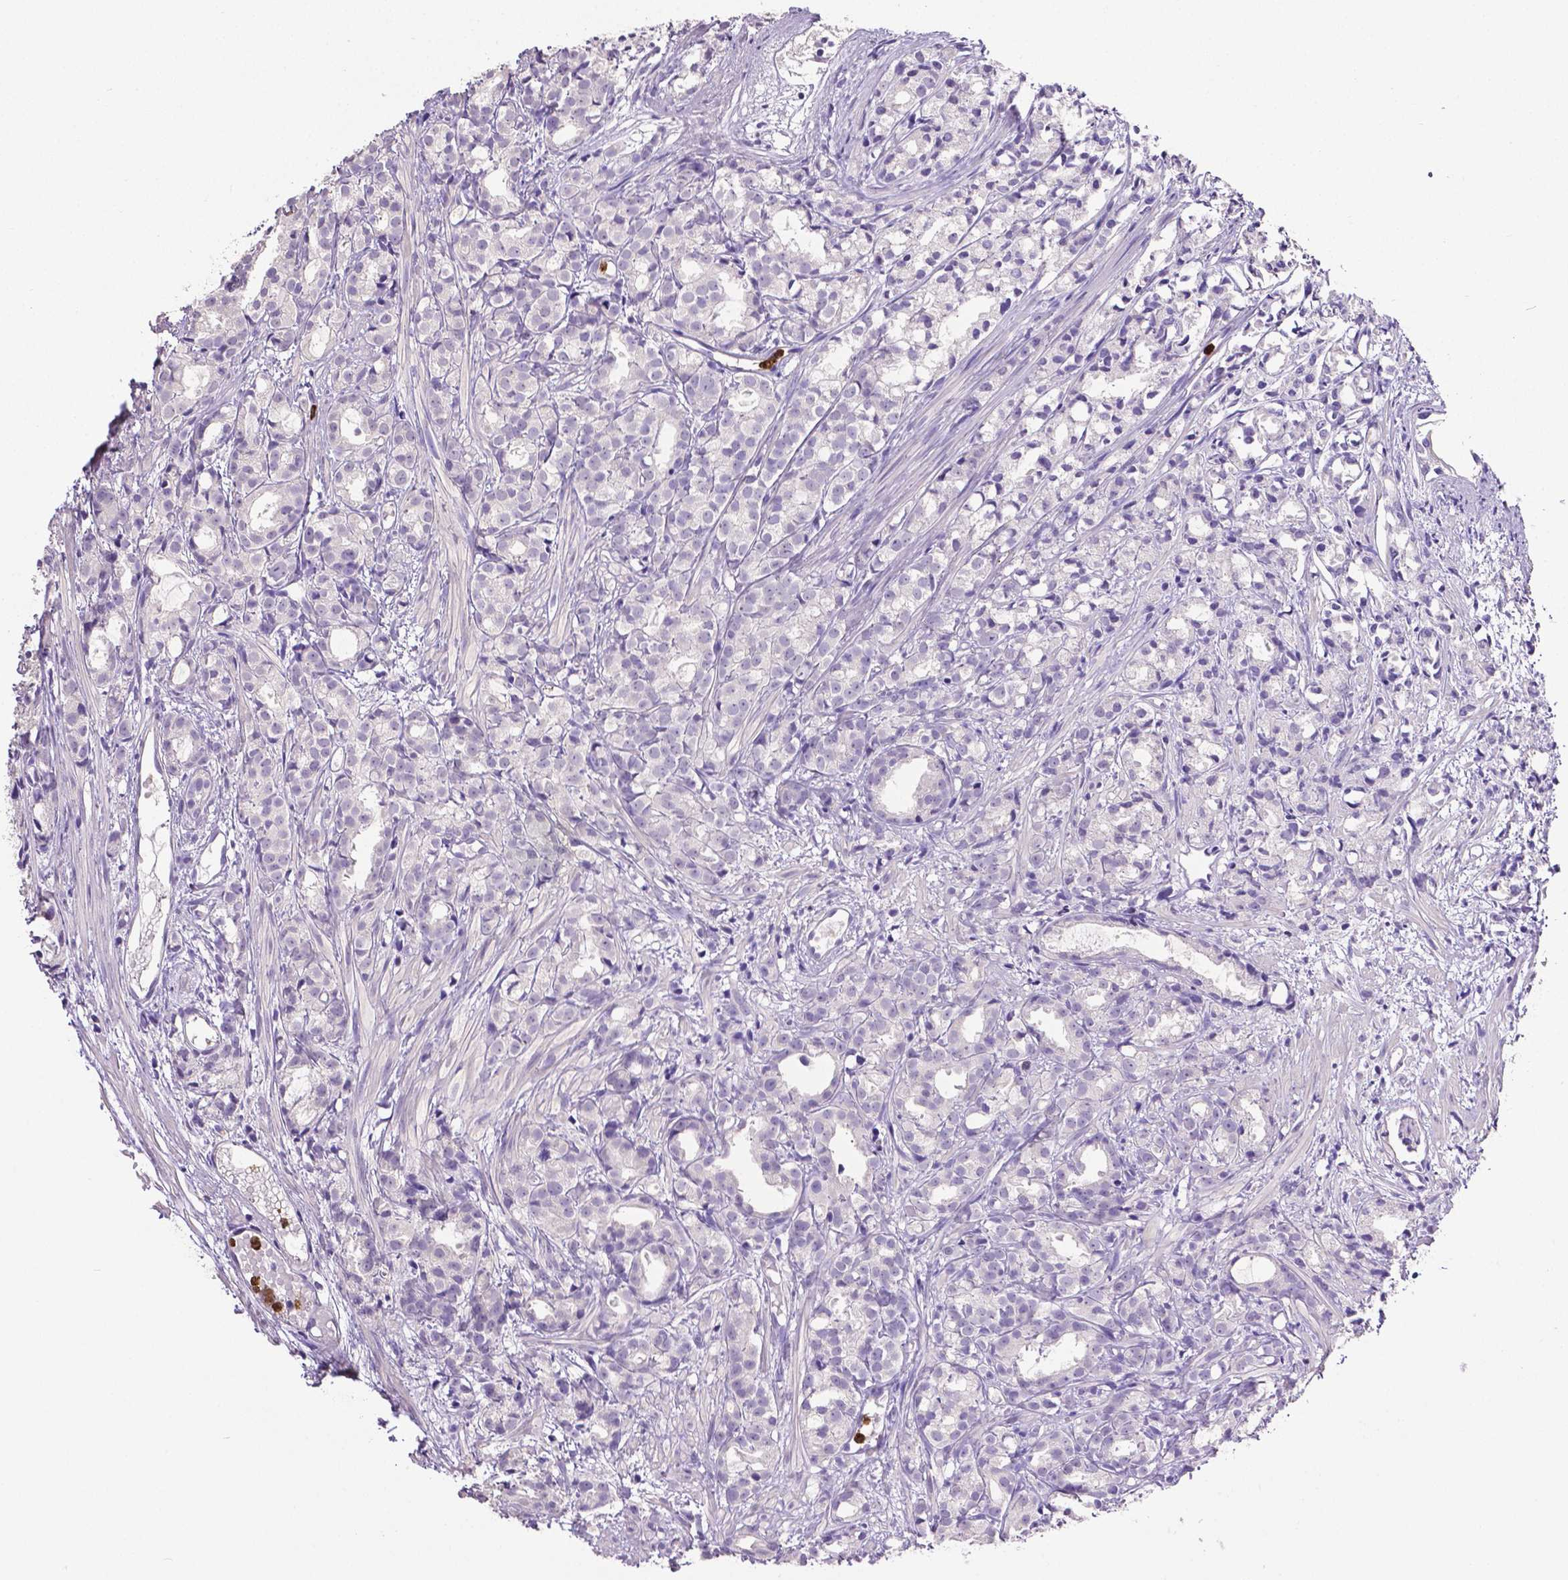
{"staining": {"intensity": "negative", "quantity": "none", "location": "none"}, "tissue": "prostate cancer", "cell_type": "Tumor cells", "image_type": "cancer", "snomed": [{"axis": "morphology", "description": "Adenocarcinoma, High grade"}, {"axis": "topography", "description": "Prostate"}], "caption": "DAB immunohistochemical staining of prostate cancer (adenocarcinoma (high-grade)) shows no significant staining in tumor cells.", "gene": "MMP9", "patient": {"sex": "male", "age": 79}}